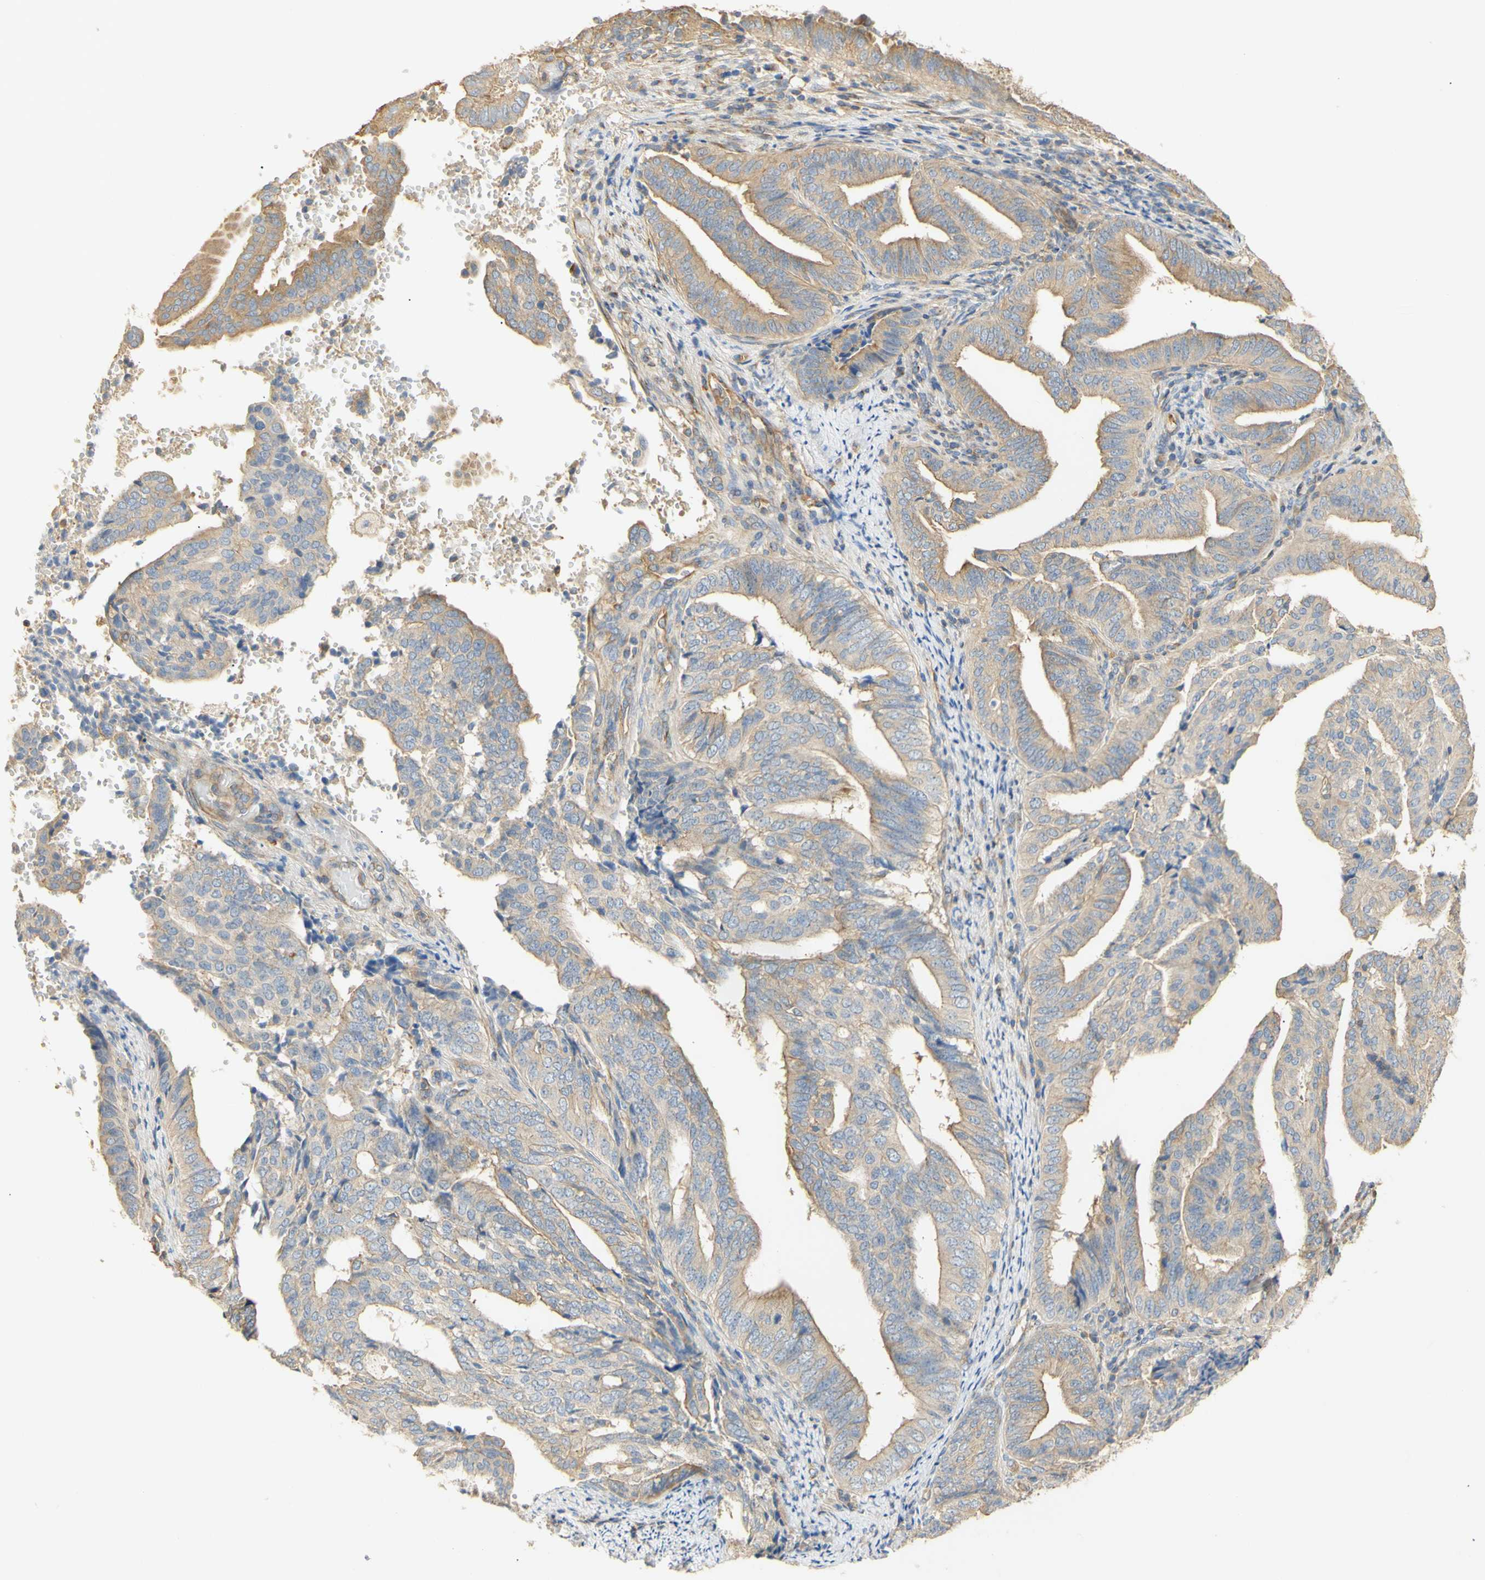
{"staining": {"intensity": "moderate", "quantity": "25%-75%", "location": "cytoplasmic/membranous"}, "tissue": "endometrial cancer", "cell_type": "Tumor cells", "image_type": "cancer", "snomed": [{"axis": "morphology", "description": "Adenocarcinoma, NOS"}, {"axis": "topography", "description": "Endometrium"}], "caption": "There is medium levels of moderate cytoplasmic/membranous staining in tumor cells of endometrial cancer (adenocarcinoma), as demonstrated by immunohistochemical staining (brown color).", "gene": "KCNE4", "patient": {"sex": "female", "age": 58}}